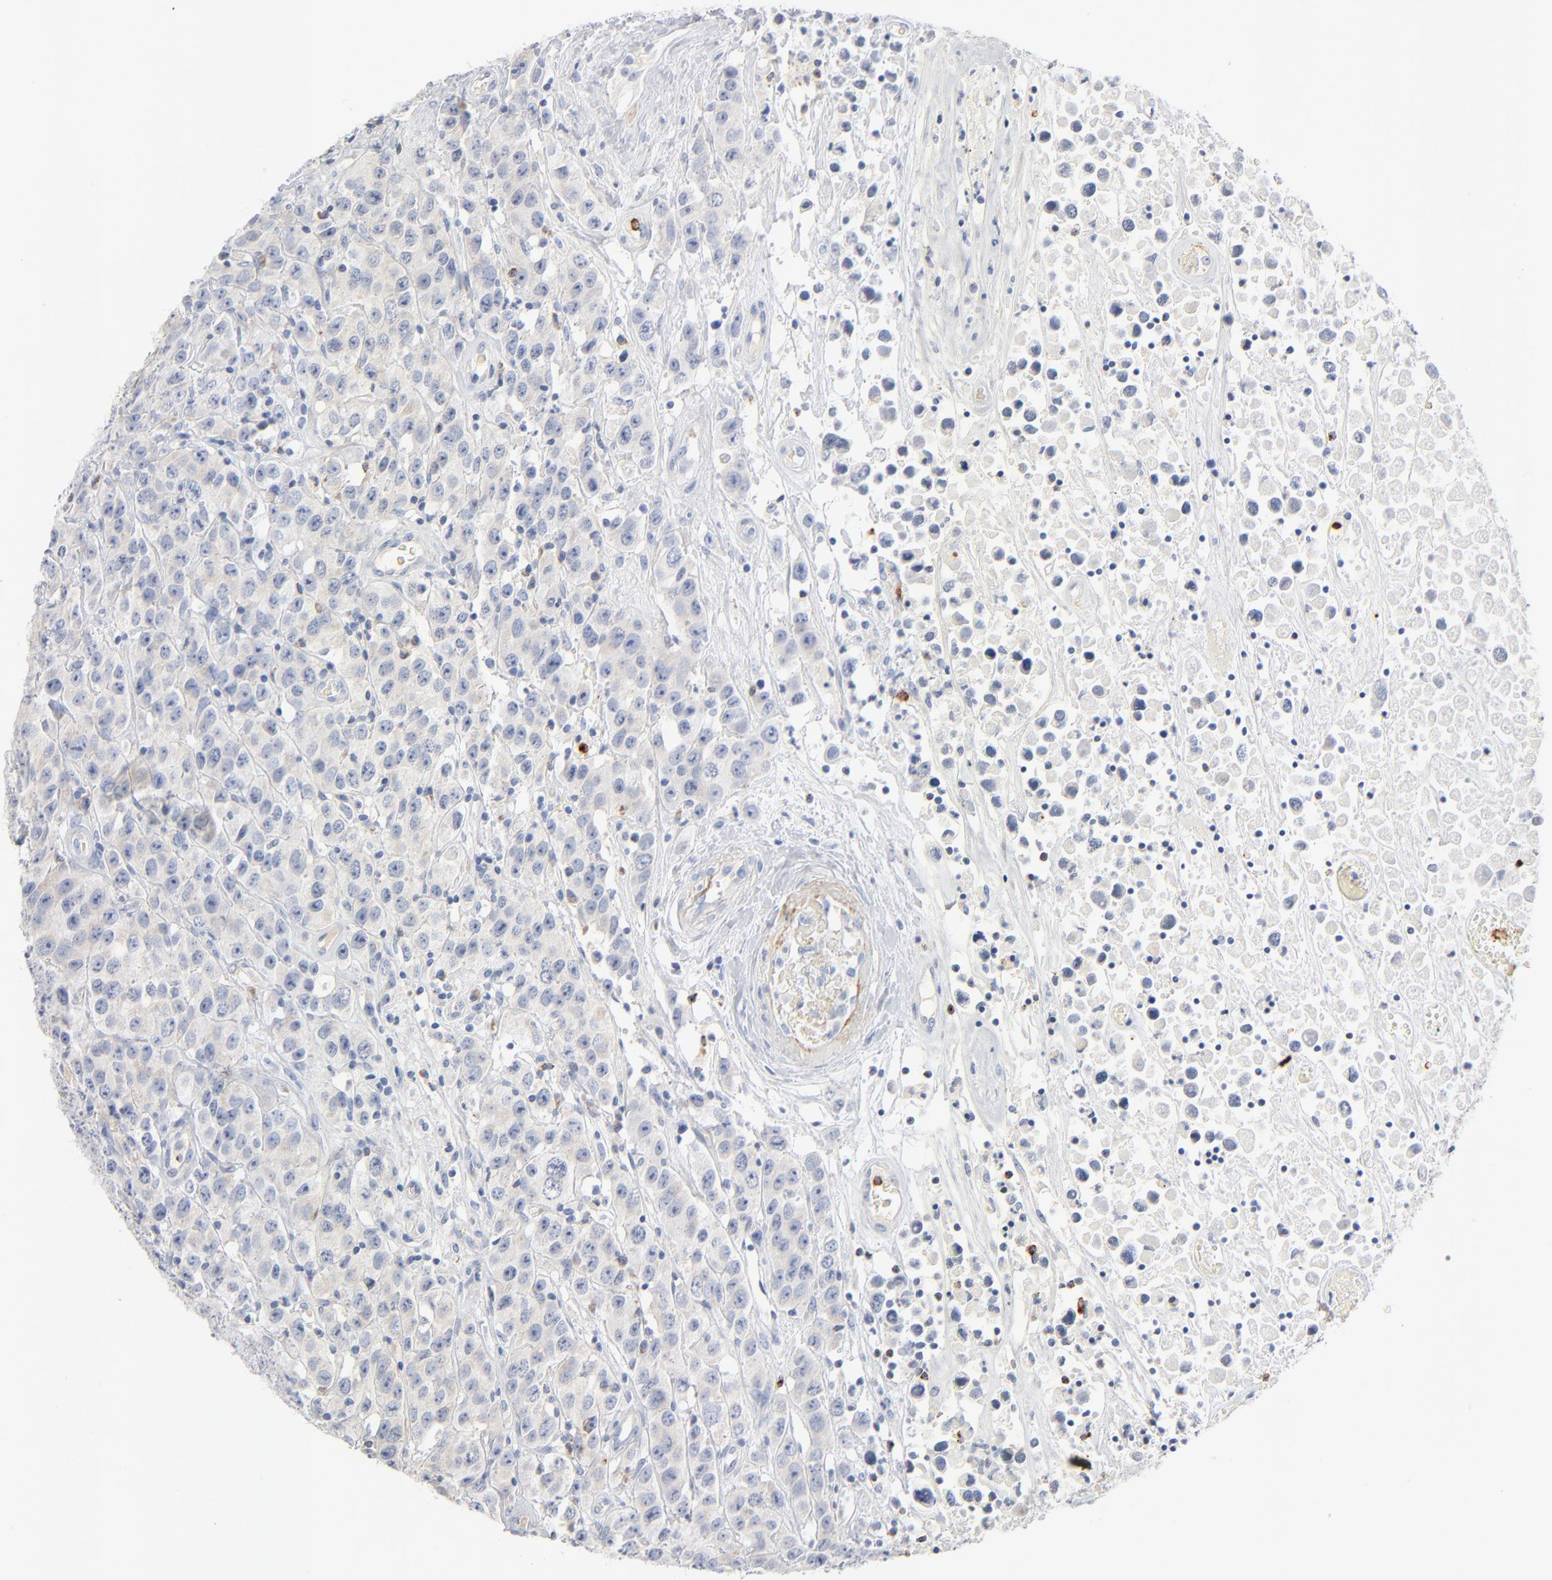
{"staining": {"intensity": "negative", "quantity": "none", "location": "none"}, "tissue": "testis cancer", "cell_type": "Tumor cells", "image_type": "cancer", "snomed": [{"axis": "morphology", "description": "Seminoma, NOS"}, {"axis": "topography", "description": "Testis"}], "caption": "This histopathology image is of seminoma (testis) stained with IHC to label a protein in brown with the nuclei are counter-stained blue. There is no positivity in tumor cells. Nuclei are stained in blue.", "gene": "GZMB", "patient": {"sex": "male", "age": 52}}